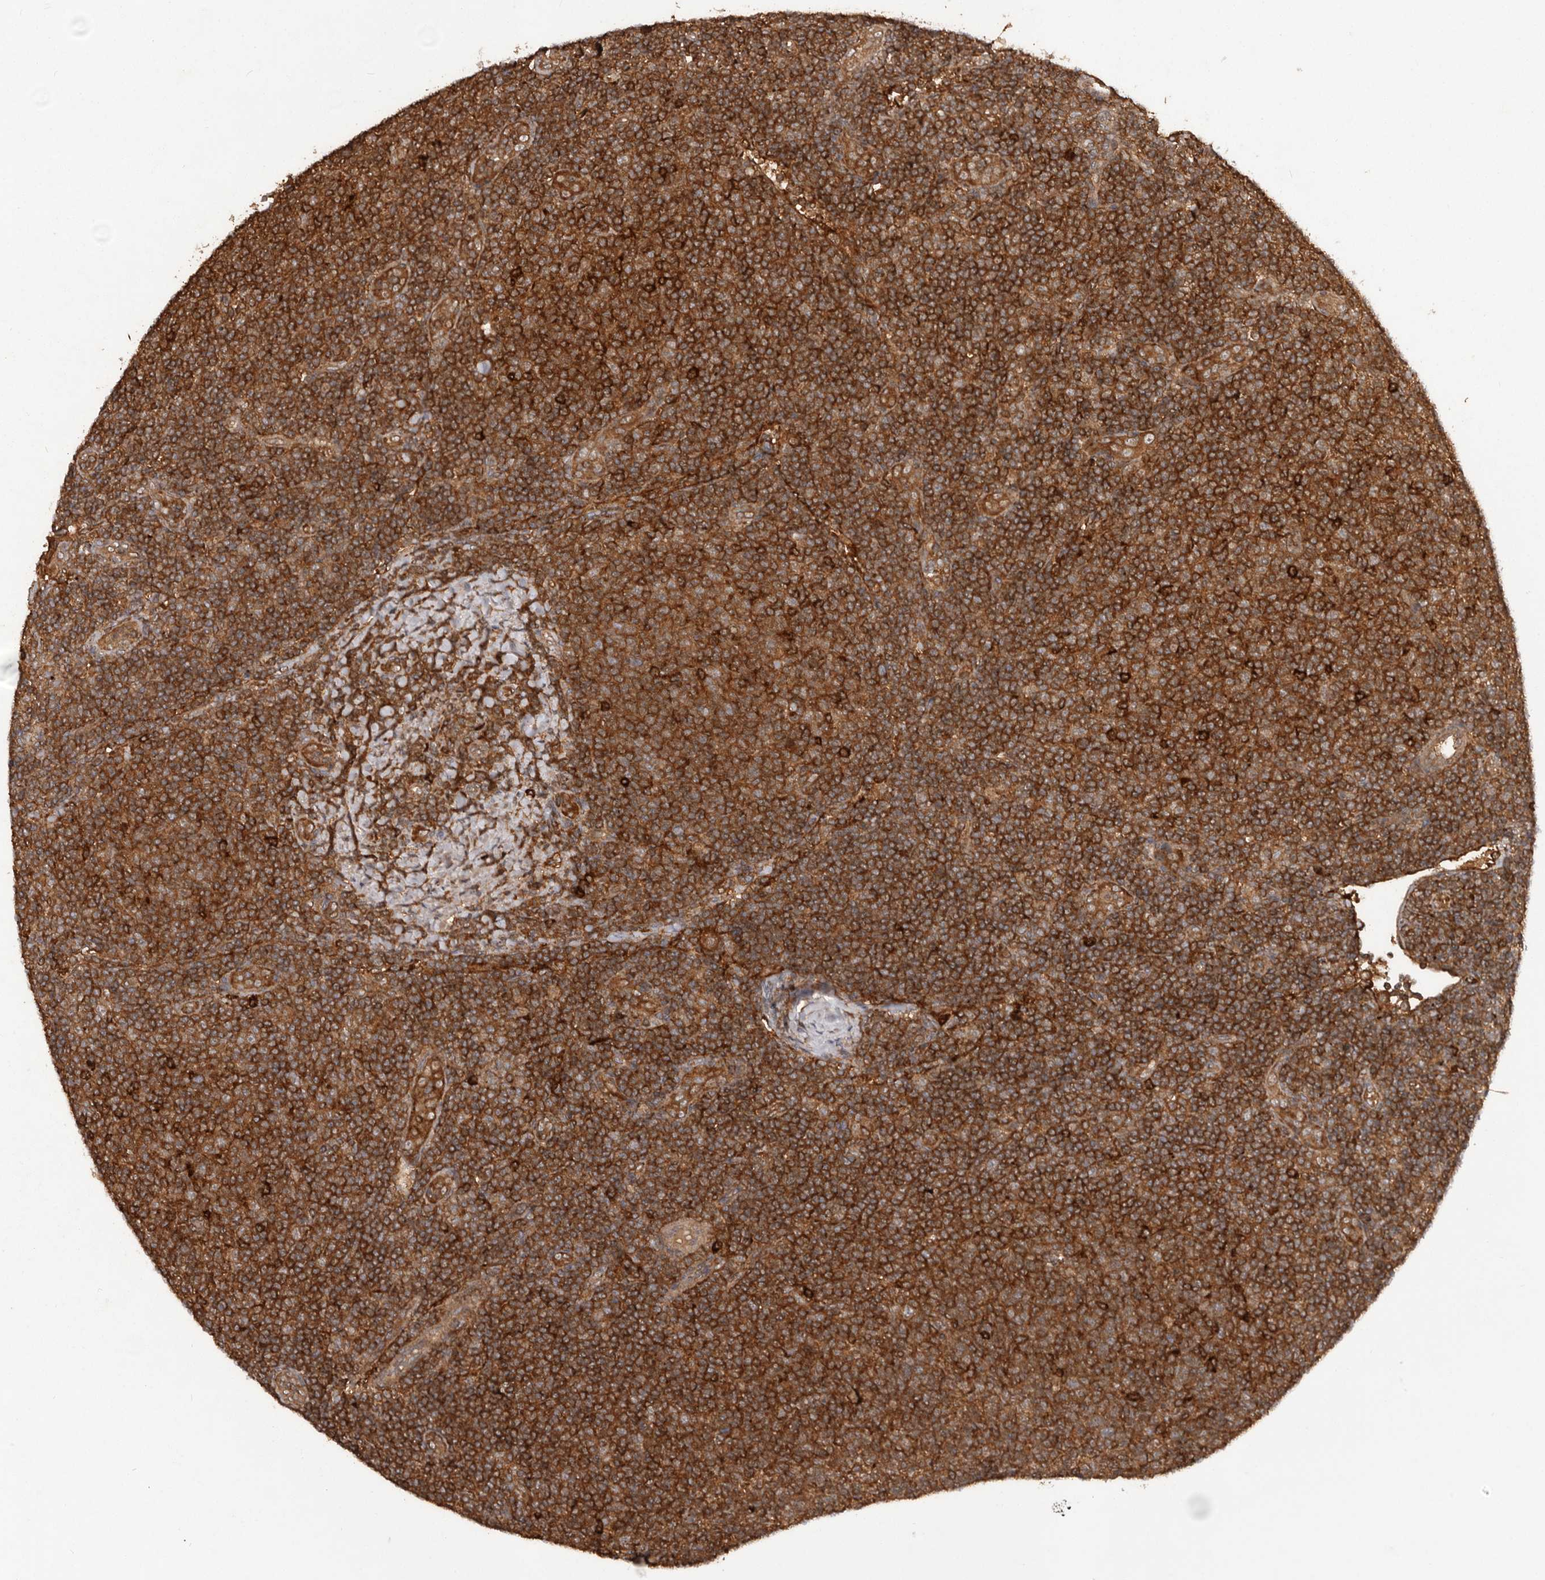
{"staining": {"intensity": "strong", "quantity": ">75%", "location": "cytoplasmic/membranous"}, "tissue": "lymphoma", "cell_type": "Tumor cells", "image_type": "cancer", "snomed": [{"axis": "morphology", "description": "Malignant lymphoma, non-Hodgkin's type, Low grade"}, {"axis": "topography", "description": "Lymph node"}], "caption": "This is a photomicrograph of immunohistochemistry (IHC) staining of lymphoma, which shows strong positivity in the cytoplasmic/membranous of tumor cells.", "gene": "SLC22A3", "patient": {"sex": "male", "age": 66}}